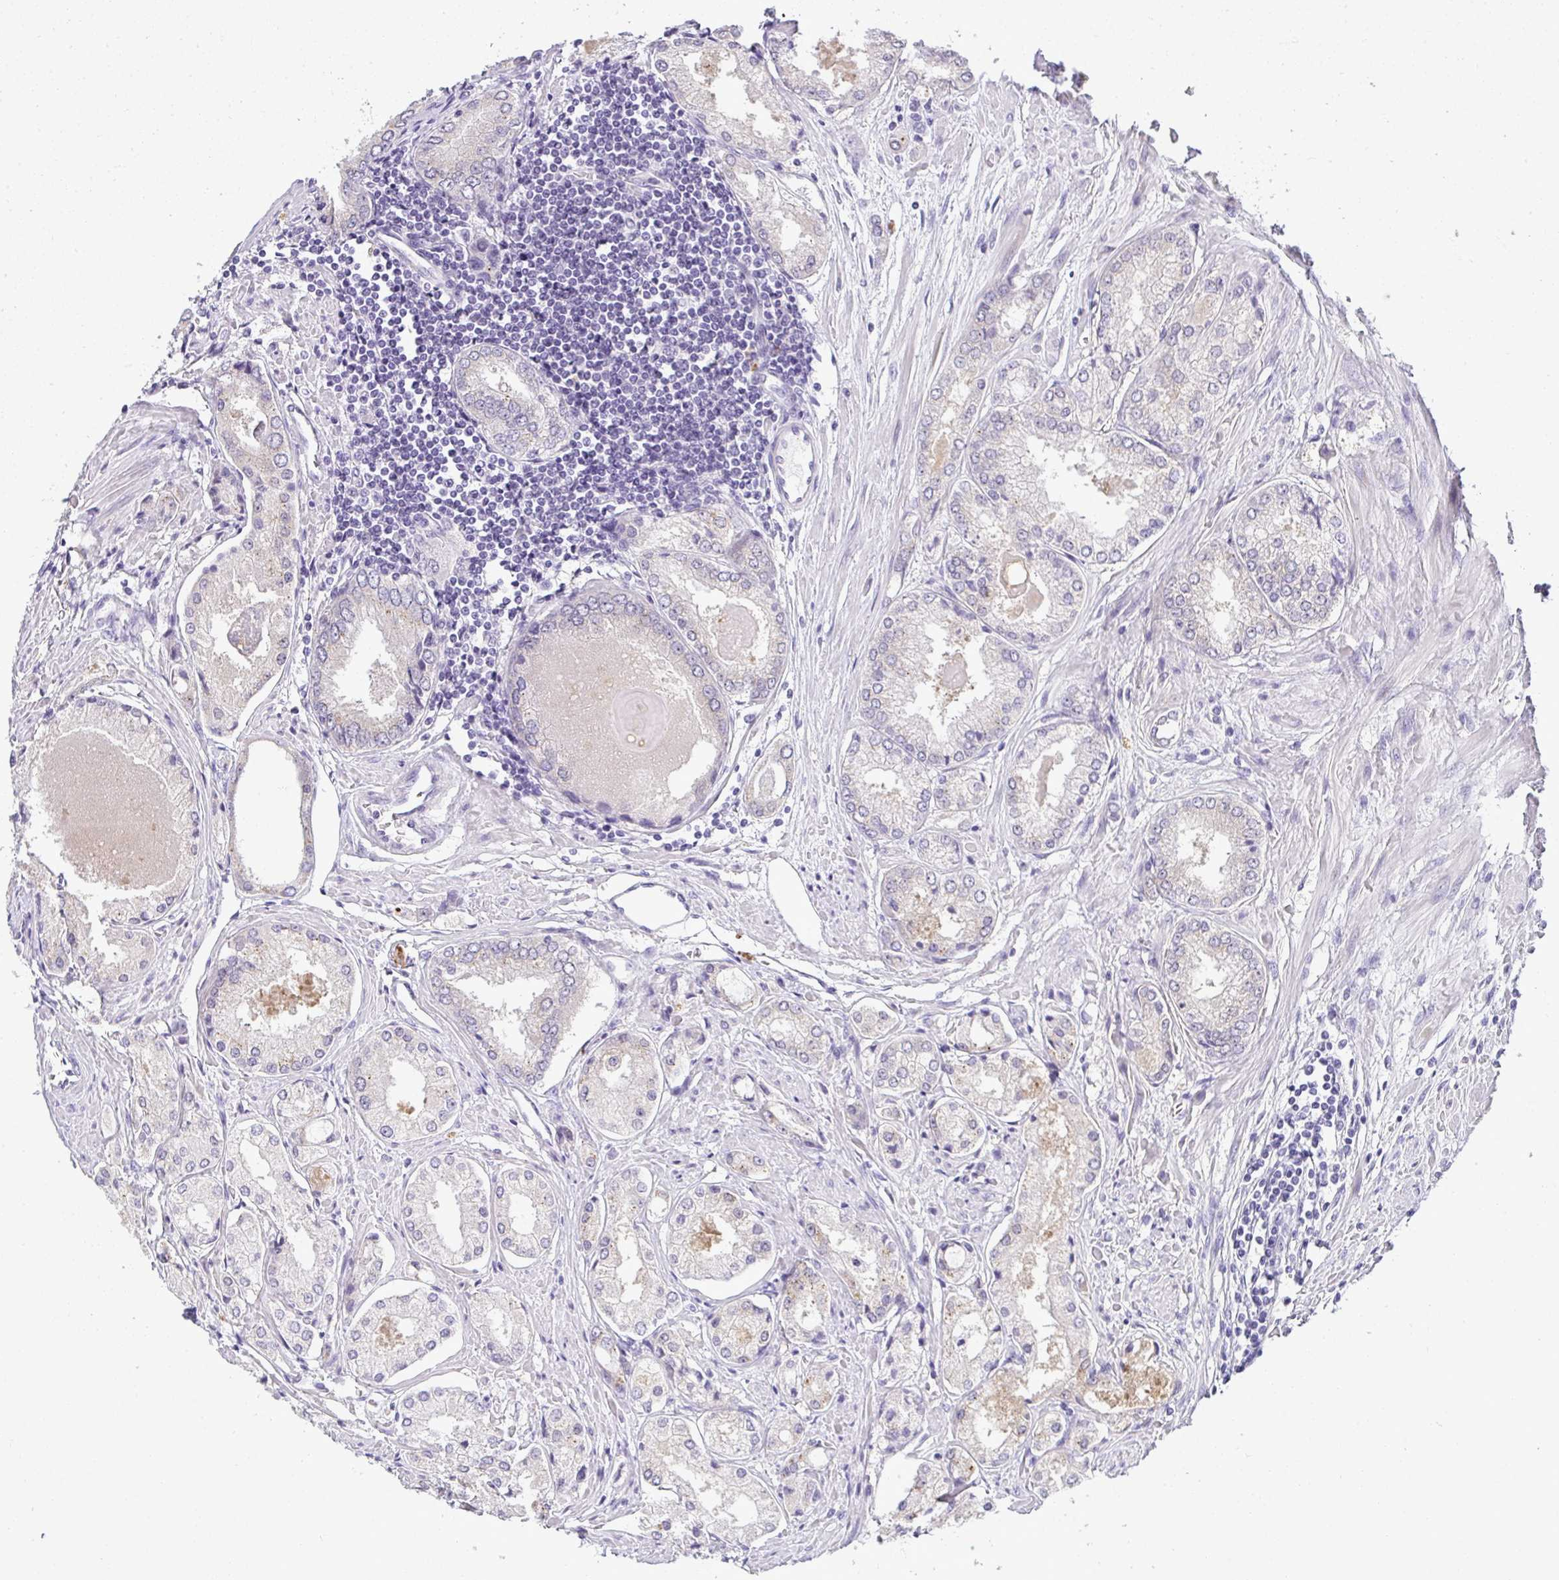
{"staining": {"intensity": "negative", "quantity": "none", "location": "none"}, "tissue": "prostate cancer", "cell_type": "Tumor cells", "image_type": "cancer", "snomed": [{"axis": "morphology", "description": "Adenocarcinoma, Low grade"}, {"axis": "topography", "description": "Prostate"}], "caption": "This is an IHC image of prostate cancer (adenocarcinoma (low-grade)). There is no expression in tumor cells.", "gene": "CMPK1", "patient": {"sex": "male", "age": 68}}